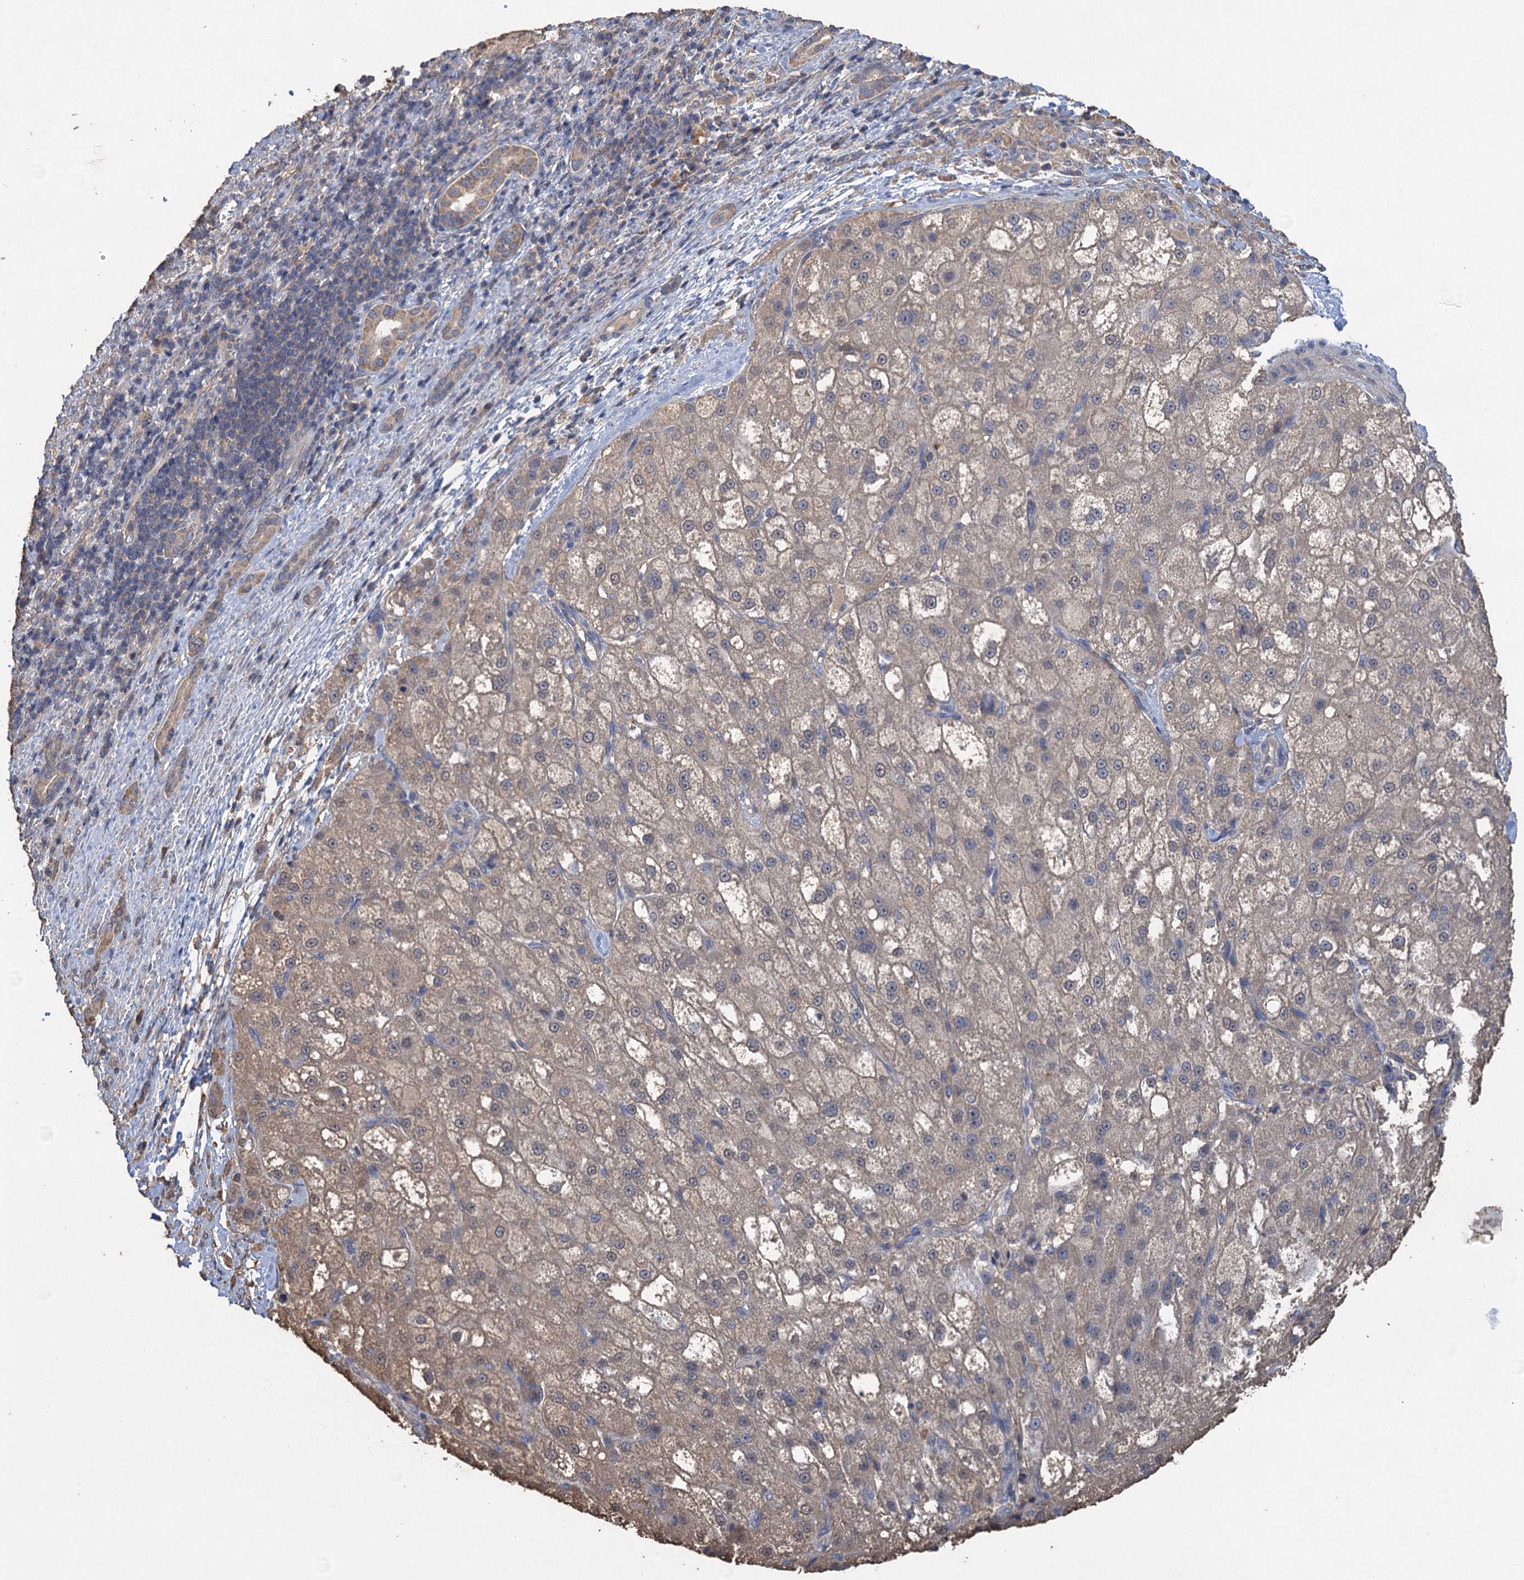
{"staining": {"intensity": "weak", "quantity": "<25%", "location": "cytoplasmic/membranous"}, "tissue": "liver cancer", "cell_type": "Tumor cells", "image_type": "cancer", "snomed": [{"axis": "morphology", "description": "Normal tissue, NOS"}, {"axis": "morphology", "description": "Carcinoma, Hepatocellular, NOS"}, {"axis": "topography", "description": "Liver"}], "caption": "The histopathology image displays no significant positivity in tumor cells of liver cancer.", "gene": "SCUBE3", "patient": {"sex": "male", "age": 57}}